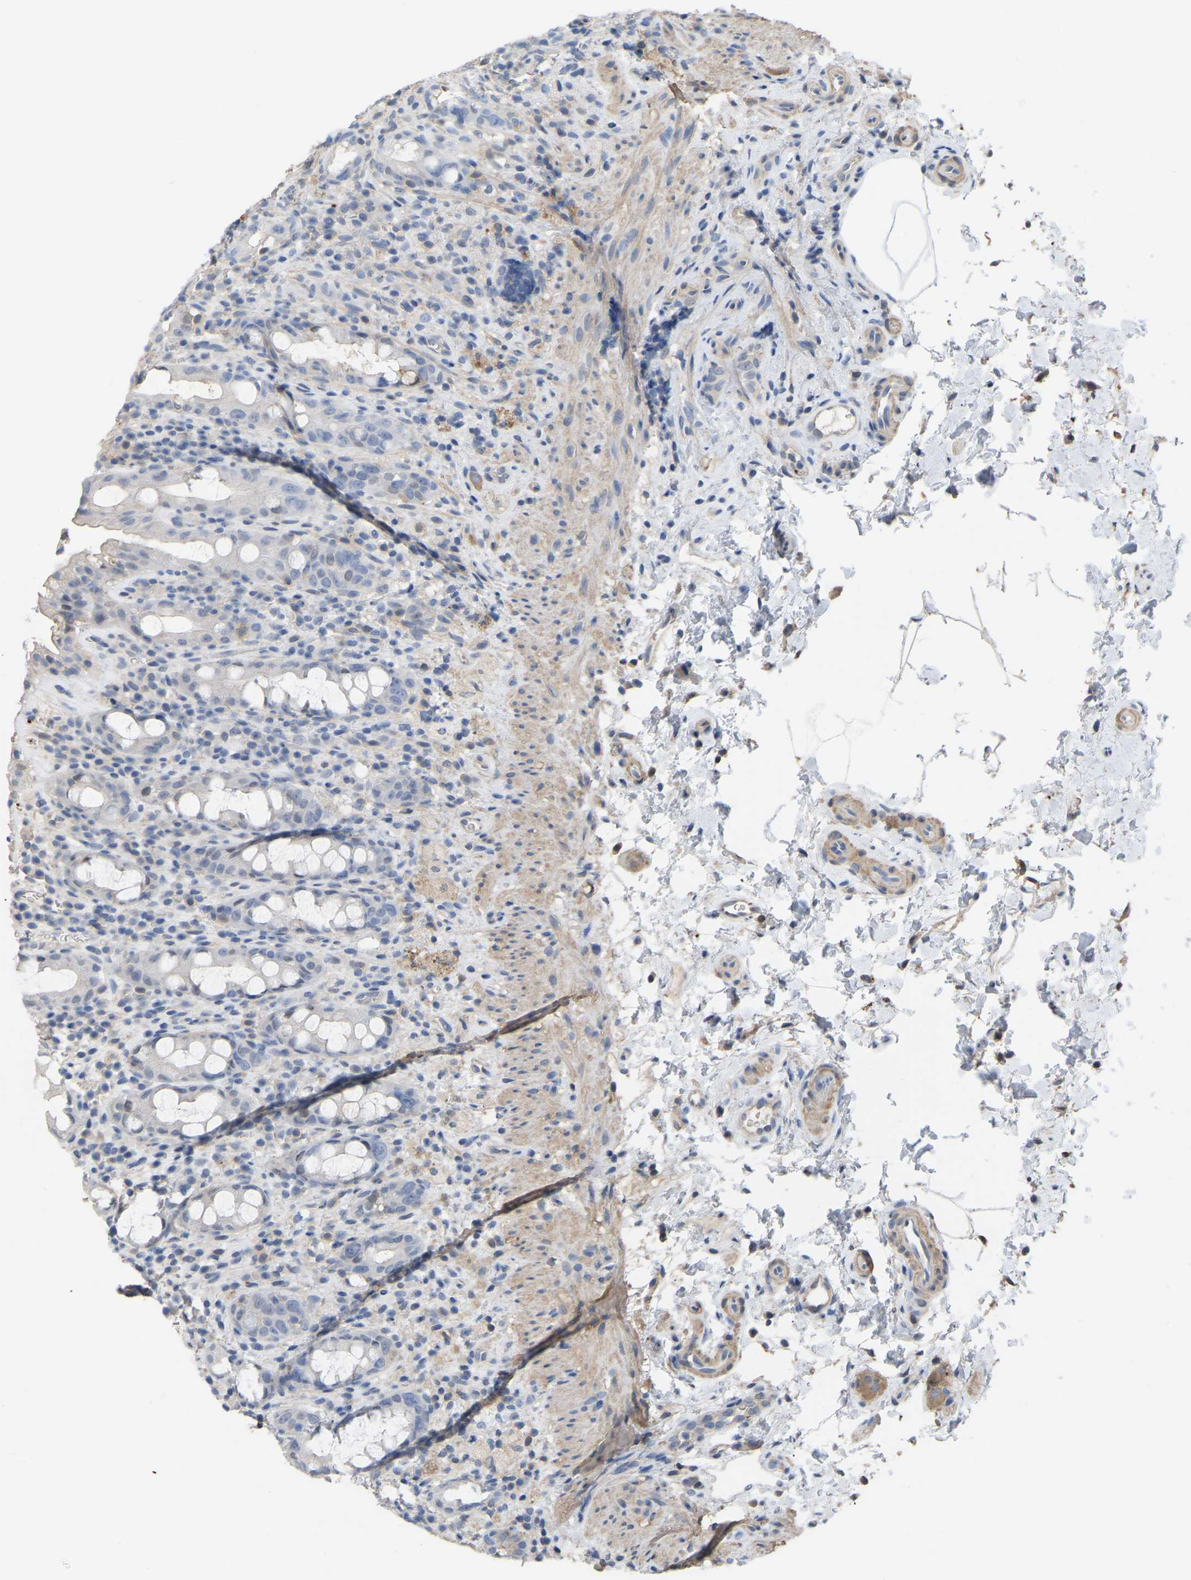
{"staining": {"intensity": "negative", "quantity": "none", "location": "cytoplasmic/membranous"}, "tissue": "rectum", "cell_type": "Glandular cells", "image_type": "normal", "snomed": [{"axis": "morphology", "description": "Normal tissue, NOS"}, {"axis": "topography", "description": "Rectum"}], "caption": "Immunohistochemistry (IHC) photomicrograph of normal human rectum stained for a protein (brown), which displays no positivity in glandular cells.", "gene": "ZNF449", "patient": {"sex": "male", "age": 44}}